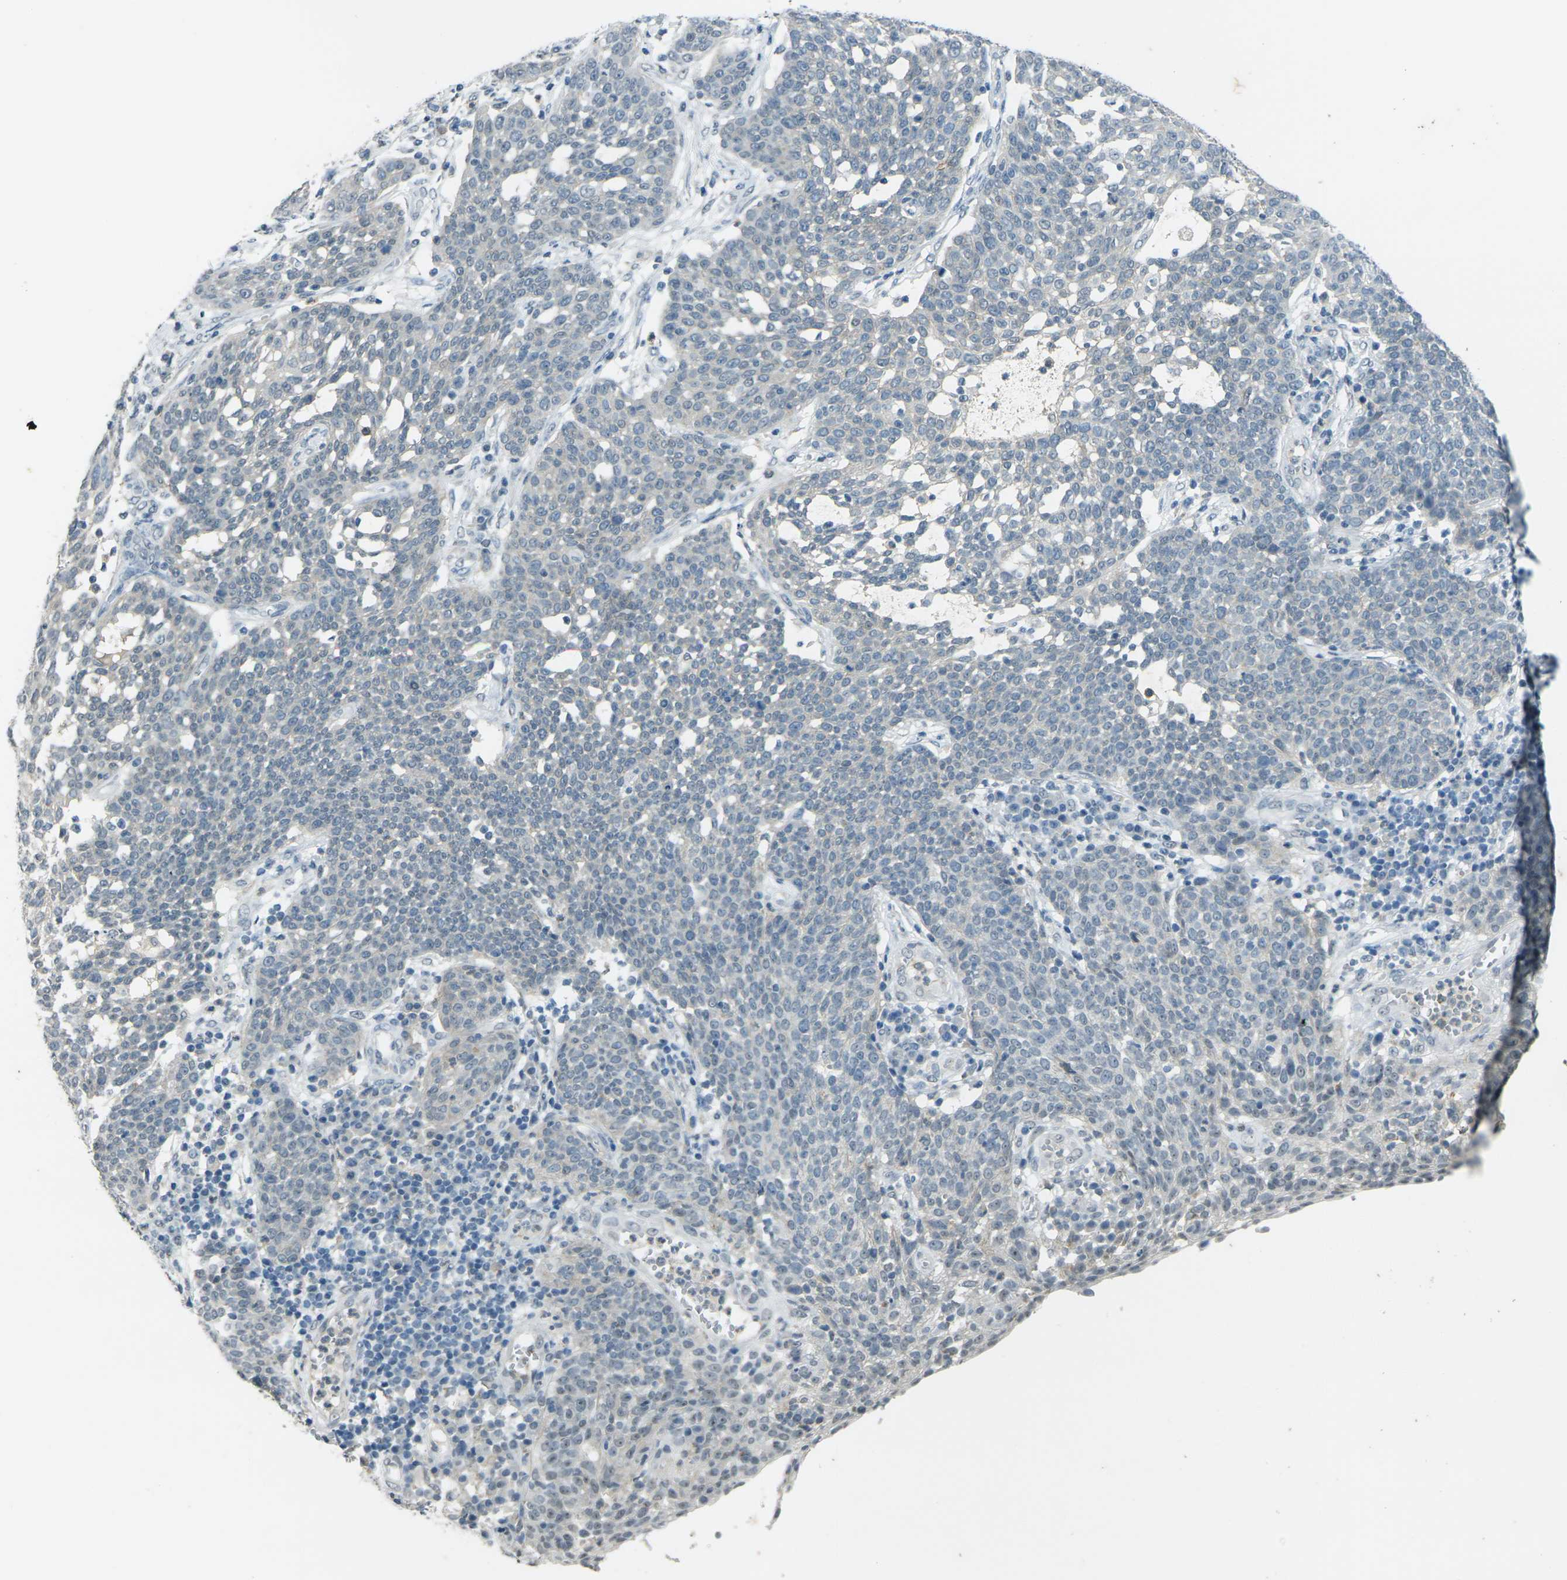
{"staining": {"intensity": "weak", "quantity": "<25%", "location": "cytoplasmic/membranous"}, "tissue": "cervical cancer", "cell_type": "Tumor cells", "image_type": "cancer", "snomed": [{"axis": "morphology", "description": "Squamous cell carcinoma, NOS"}, {"axis": "topography", "description": "Cervix"}], "caption": "Micrograph shows no significant protein expression in tumor cells of cervical cancer (squamous cell carcinoma). The staining was performed using DAB (3,3'-diaminobenzidine) to visualize the protein expression in brown, while the nuclei were stained in blue with hematoxylin (Magnification: 20x).", "gene": "SPTBN2", "patient": {"sex": "female", "age": 34}}